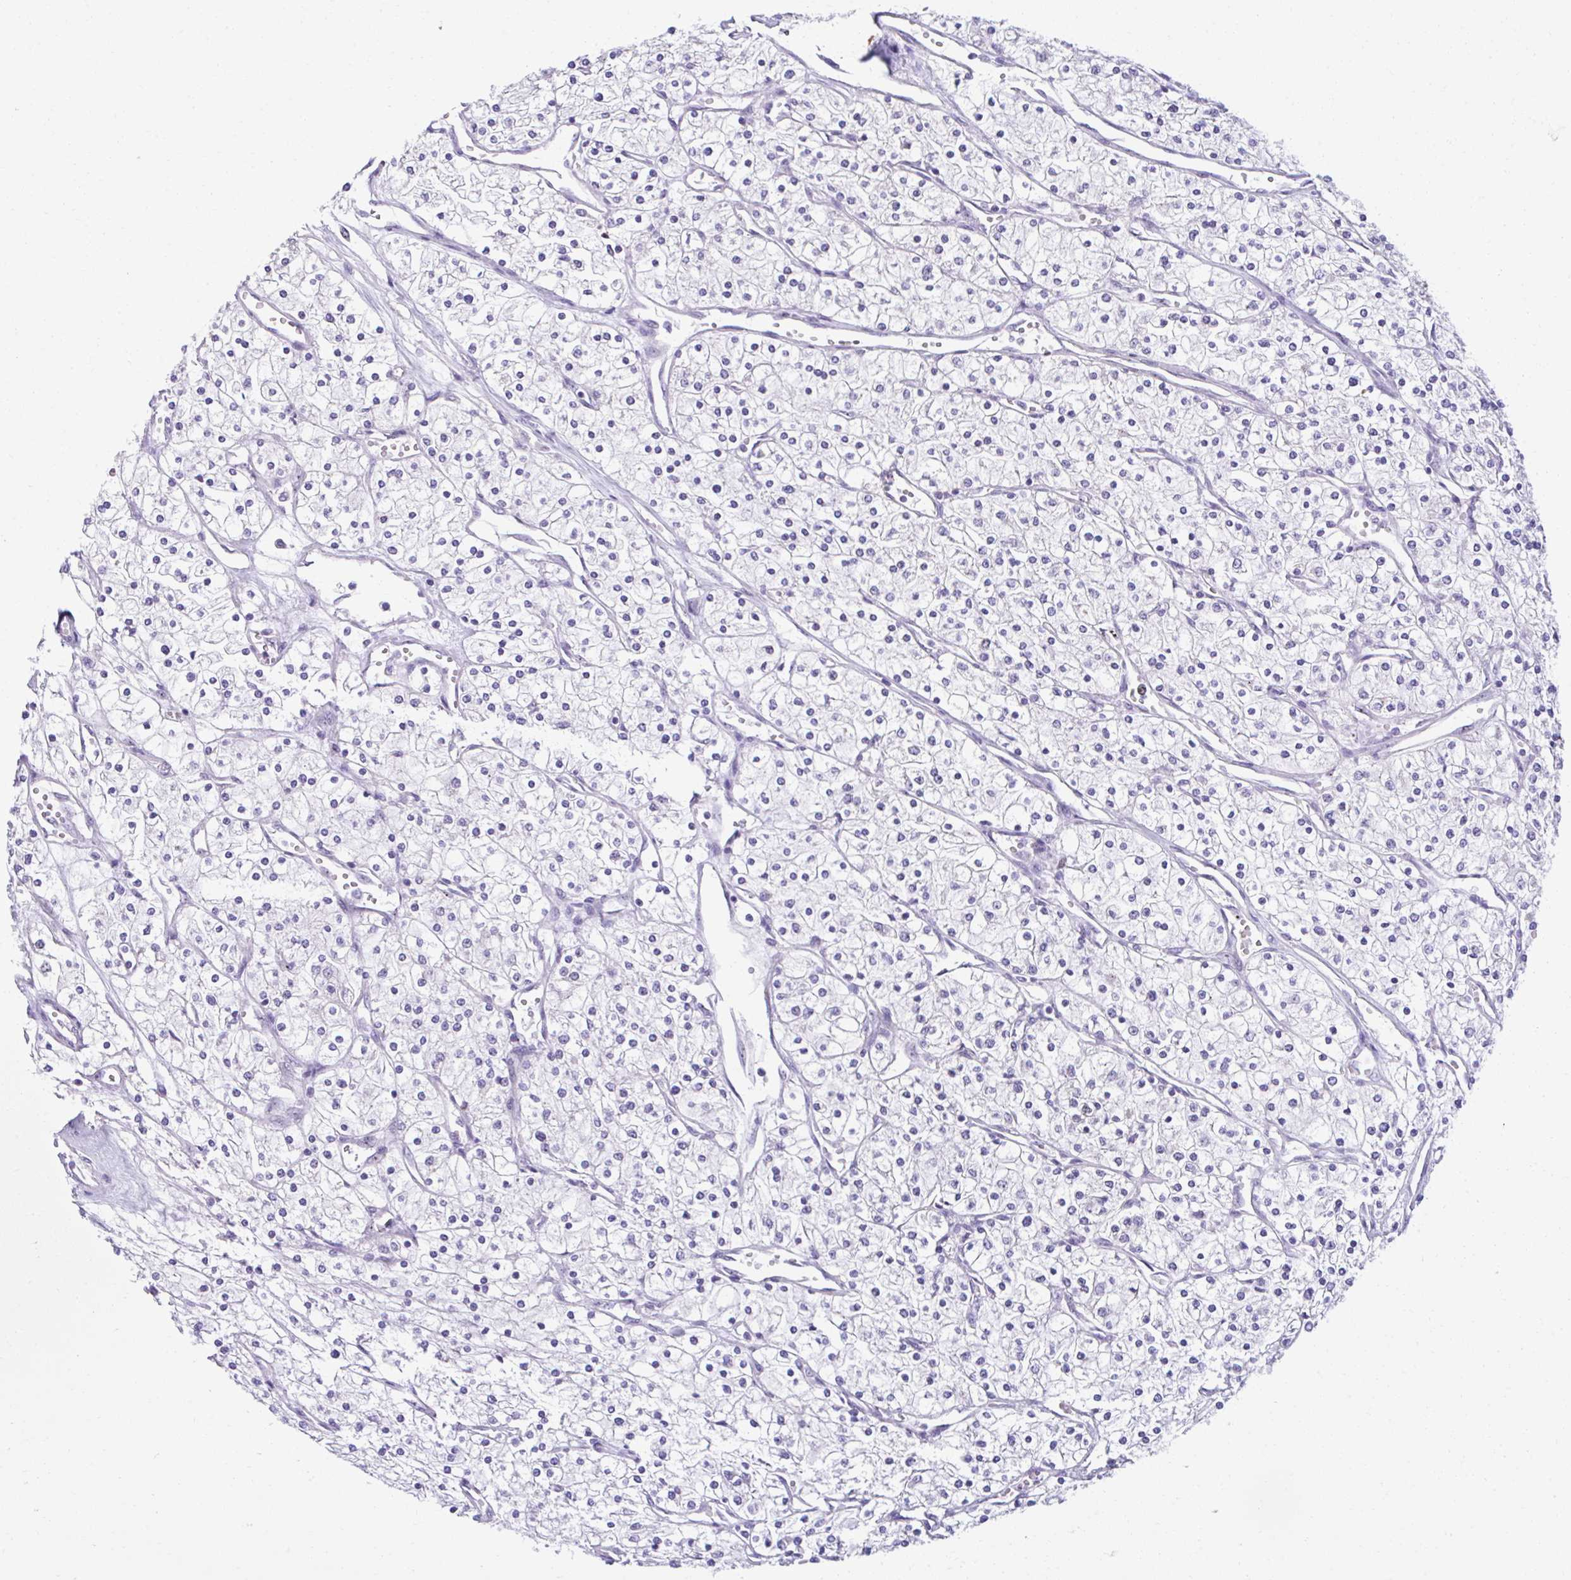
{"staining": {"intensity": "negative", "quantity": "none", "location": "none"}, "tissue": "renal cancer", "cell_type": "Tumor cells", "image_type": "cancer", "snomed": [{"axis": "morphology", "description": "Adenocarcinoma, NOS"}, {"axis": "topography", "description": "Kidney"}], "caption": "A histopathology image of adenocarcinoma (renal) stained for a protein displays no brown staining in tumor cells.", "gene": "CEP72", "patient": {"sex": "male", "age": 80}}